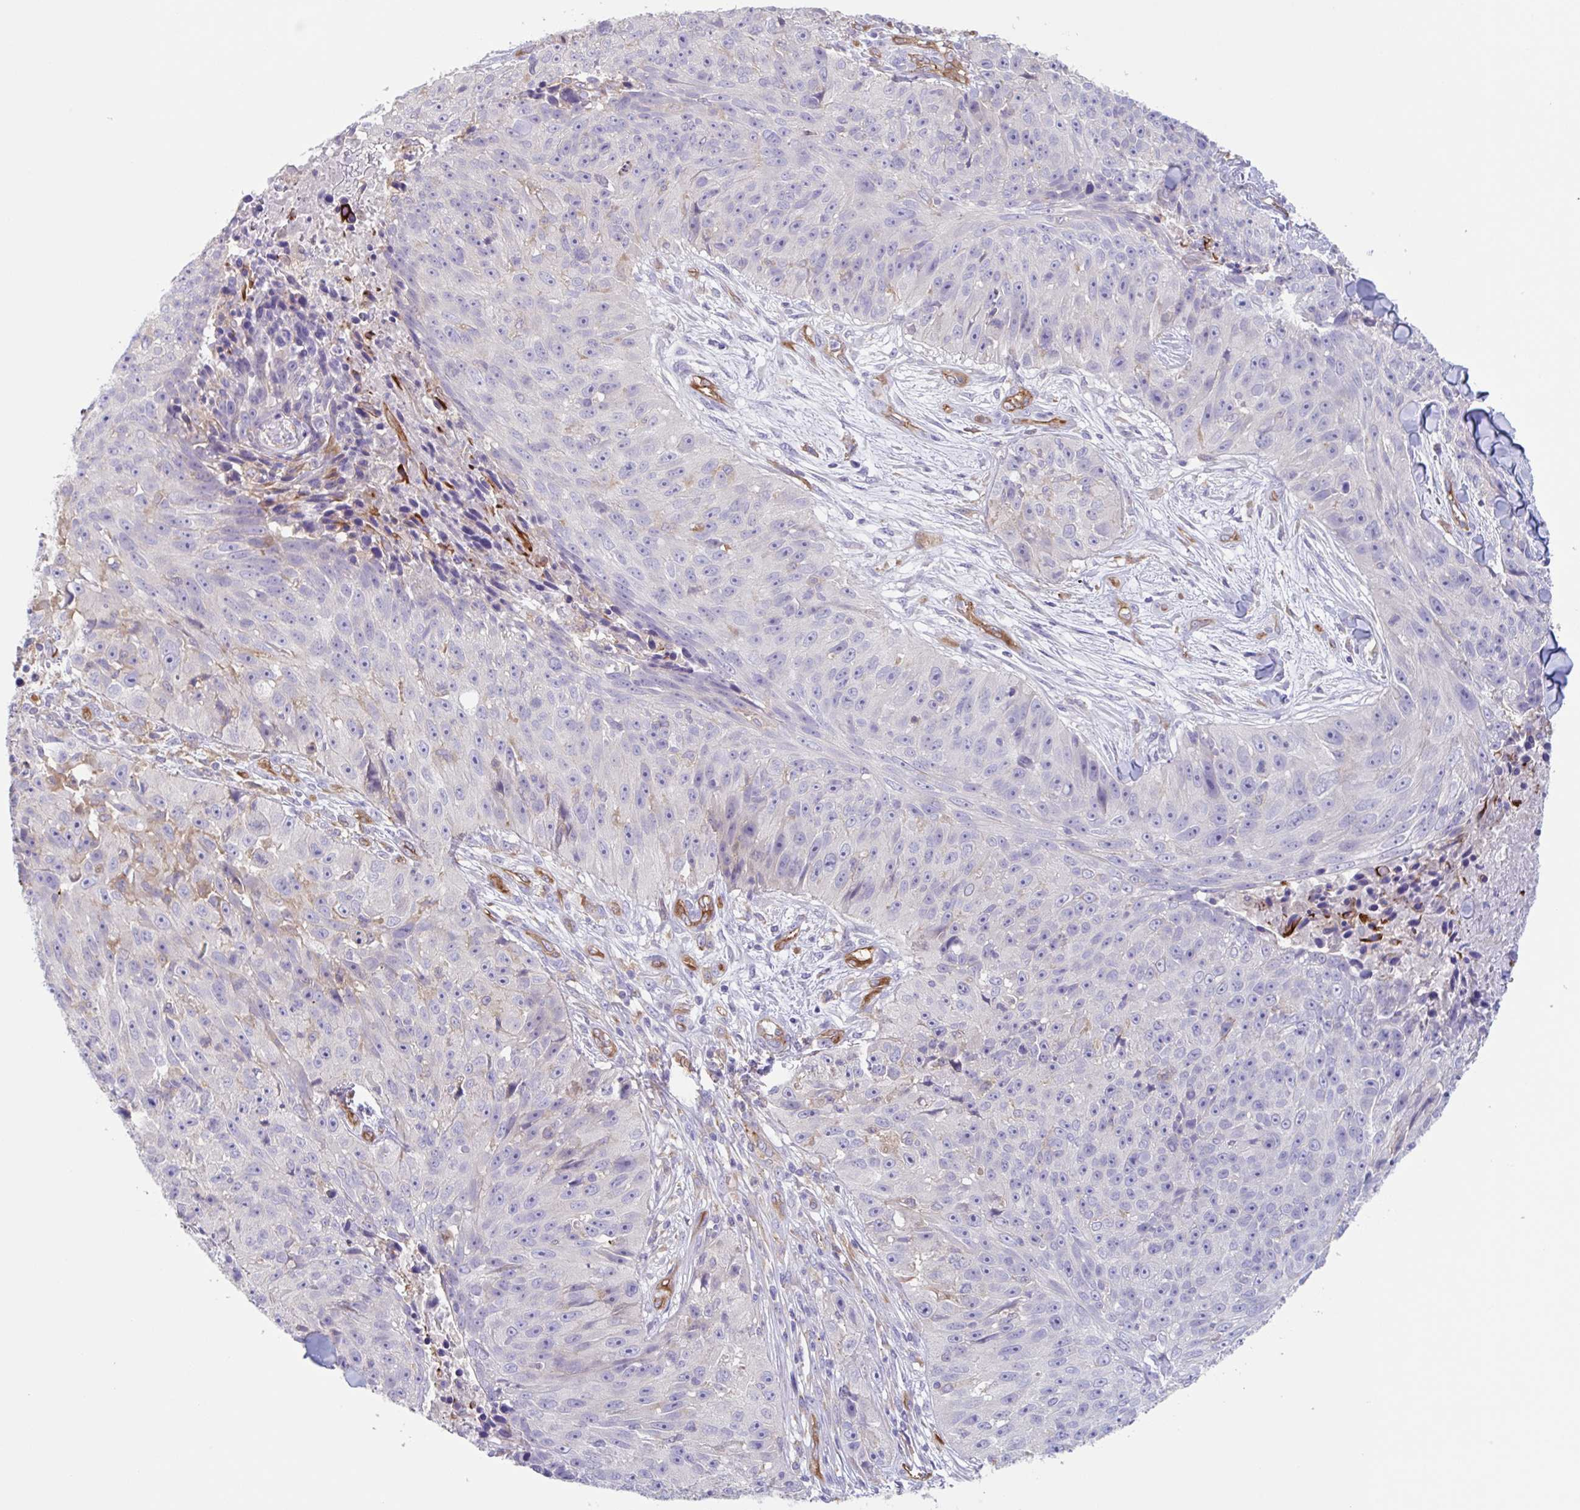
{"staining": {"intensity": "moderate", "quantity": "<25%", "location": "cytoplasmic/membranous"}, "tissue": "skin cancer", "cell_type": "Tumor cells", "image_type": "cancer", "snomed": [{"axis": "morphology", "description": "Squamous cell carcinoma, NOS"}, {"axis": "topography", "description": "Skin"}], "caption": "Human skin cancer stained with a protein marker displays moderate staining in tumor cells.", "gene": "EHD4", "patient": {"sex": "female", "age": 87}}